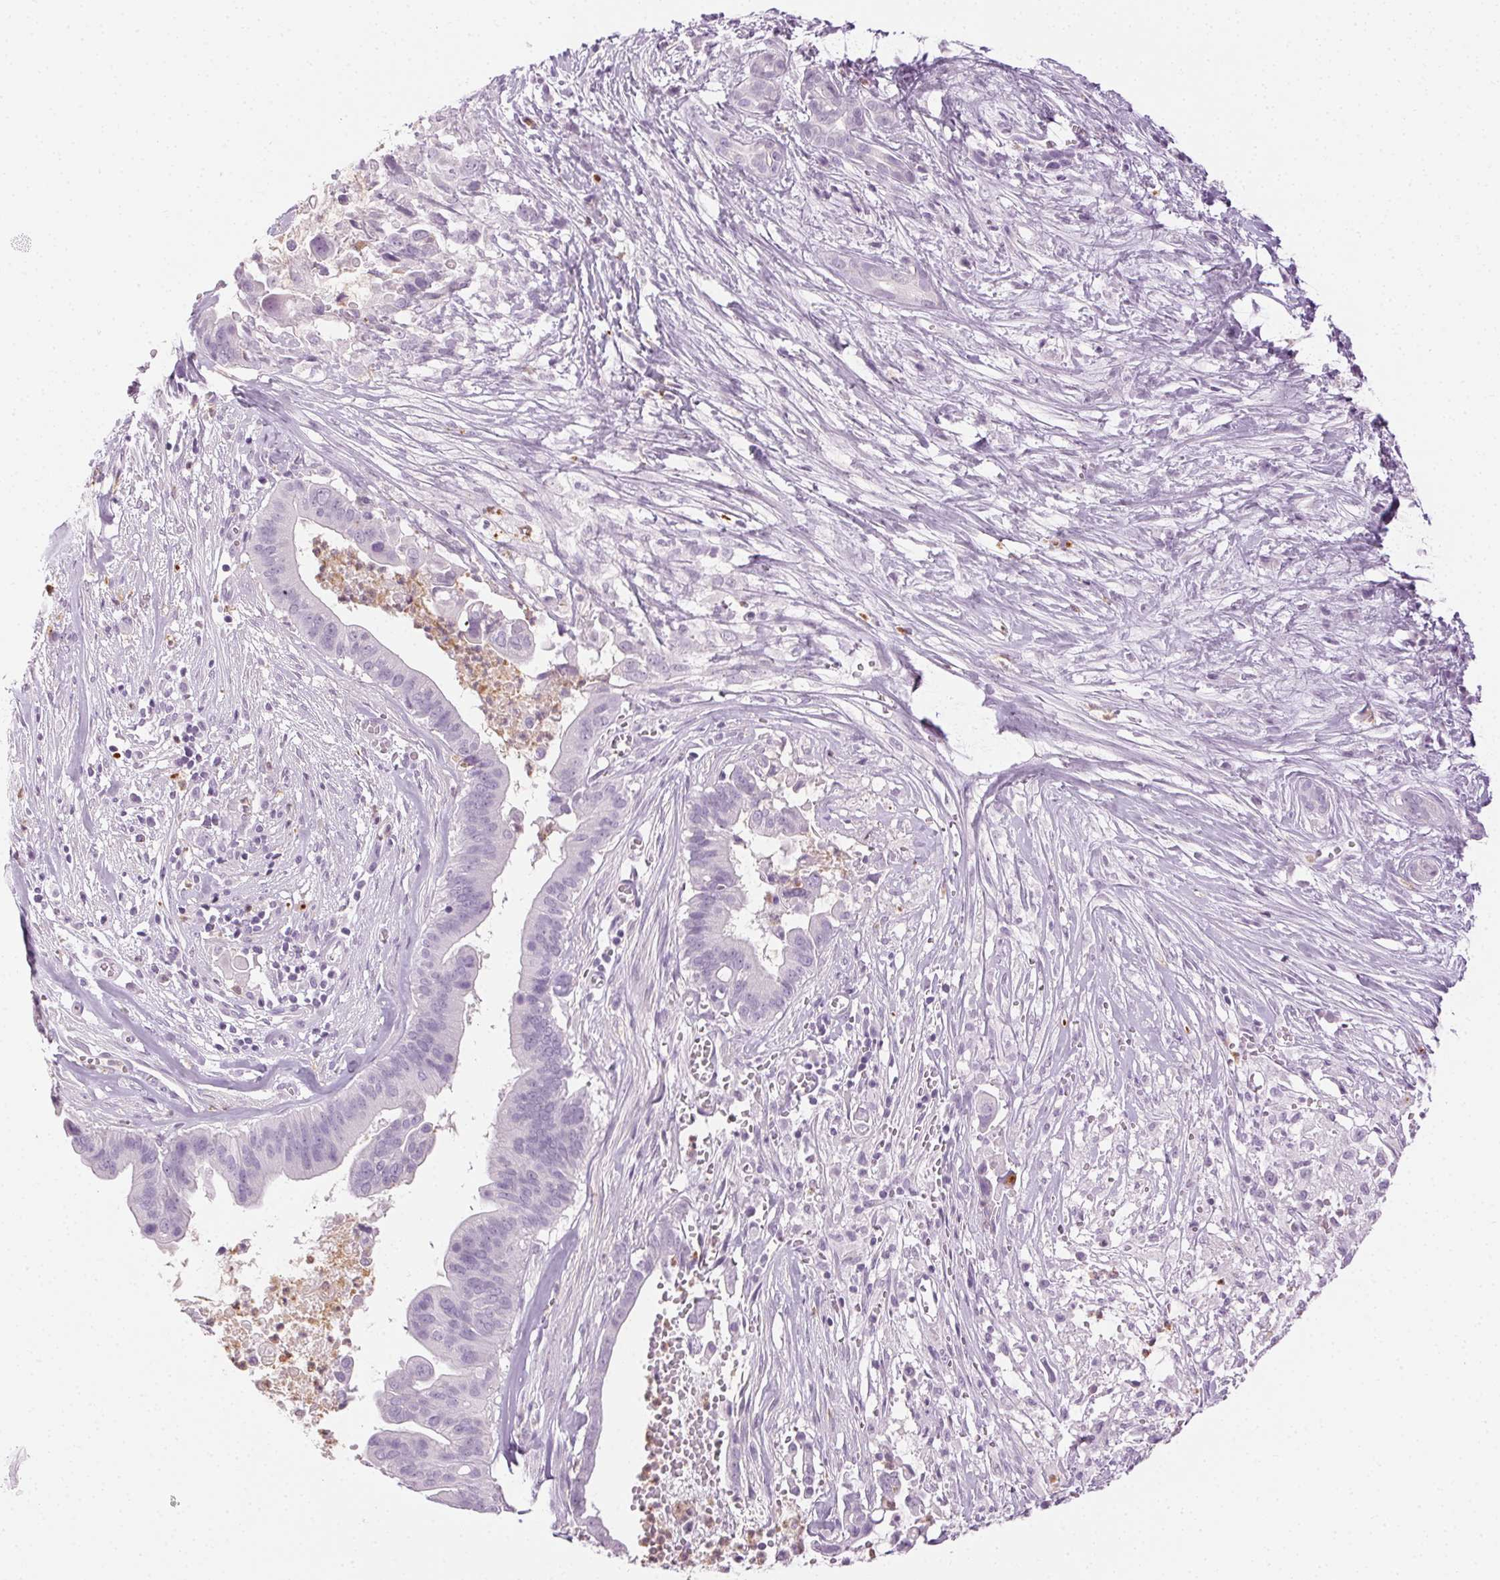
{"staining": {"intensity": "negative", "quantity": "none", "location": "none"}, "tissue": "pancreatic cancer", "cell_type": "Tumor cells", "image_type": "cancer", "snomed": [{"axis": "morphology", "description": "Adenocarcinoma, NOS"}, {"axis": "topography", "description": "Pancreas"}], "caption": "DAB immunohistochemical staining of human pancreatic cancer (adenocarcinoma) demonstrates no significant expression in tumor cells.", "gene": "MPO", "patient": {"sex": "male", "age": 61}}